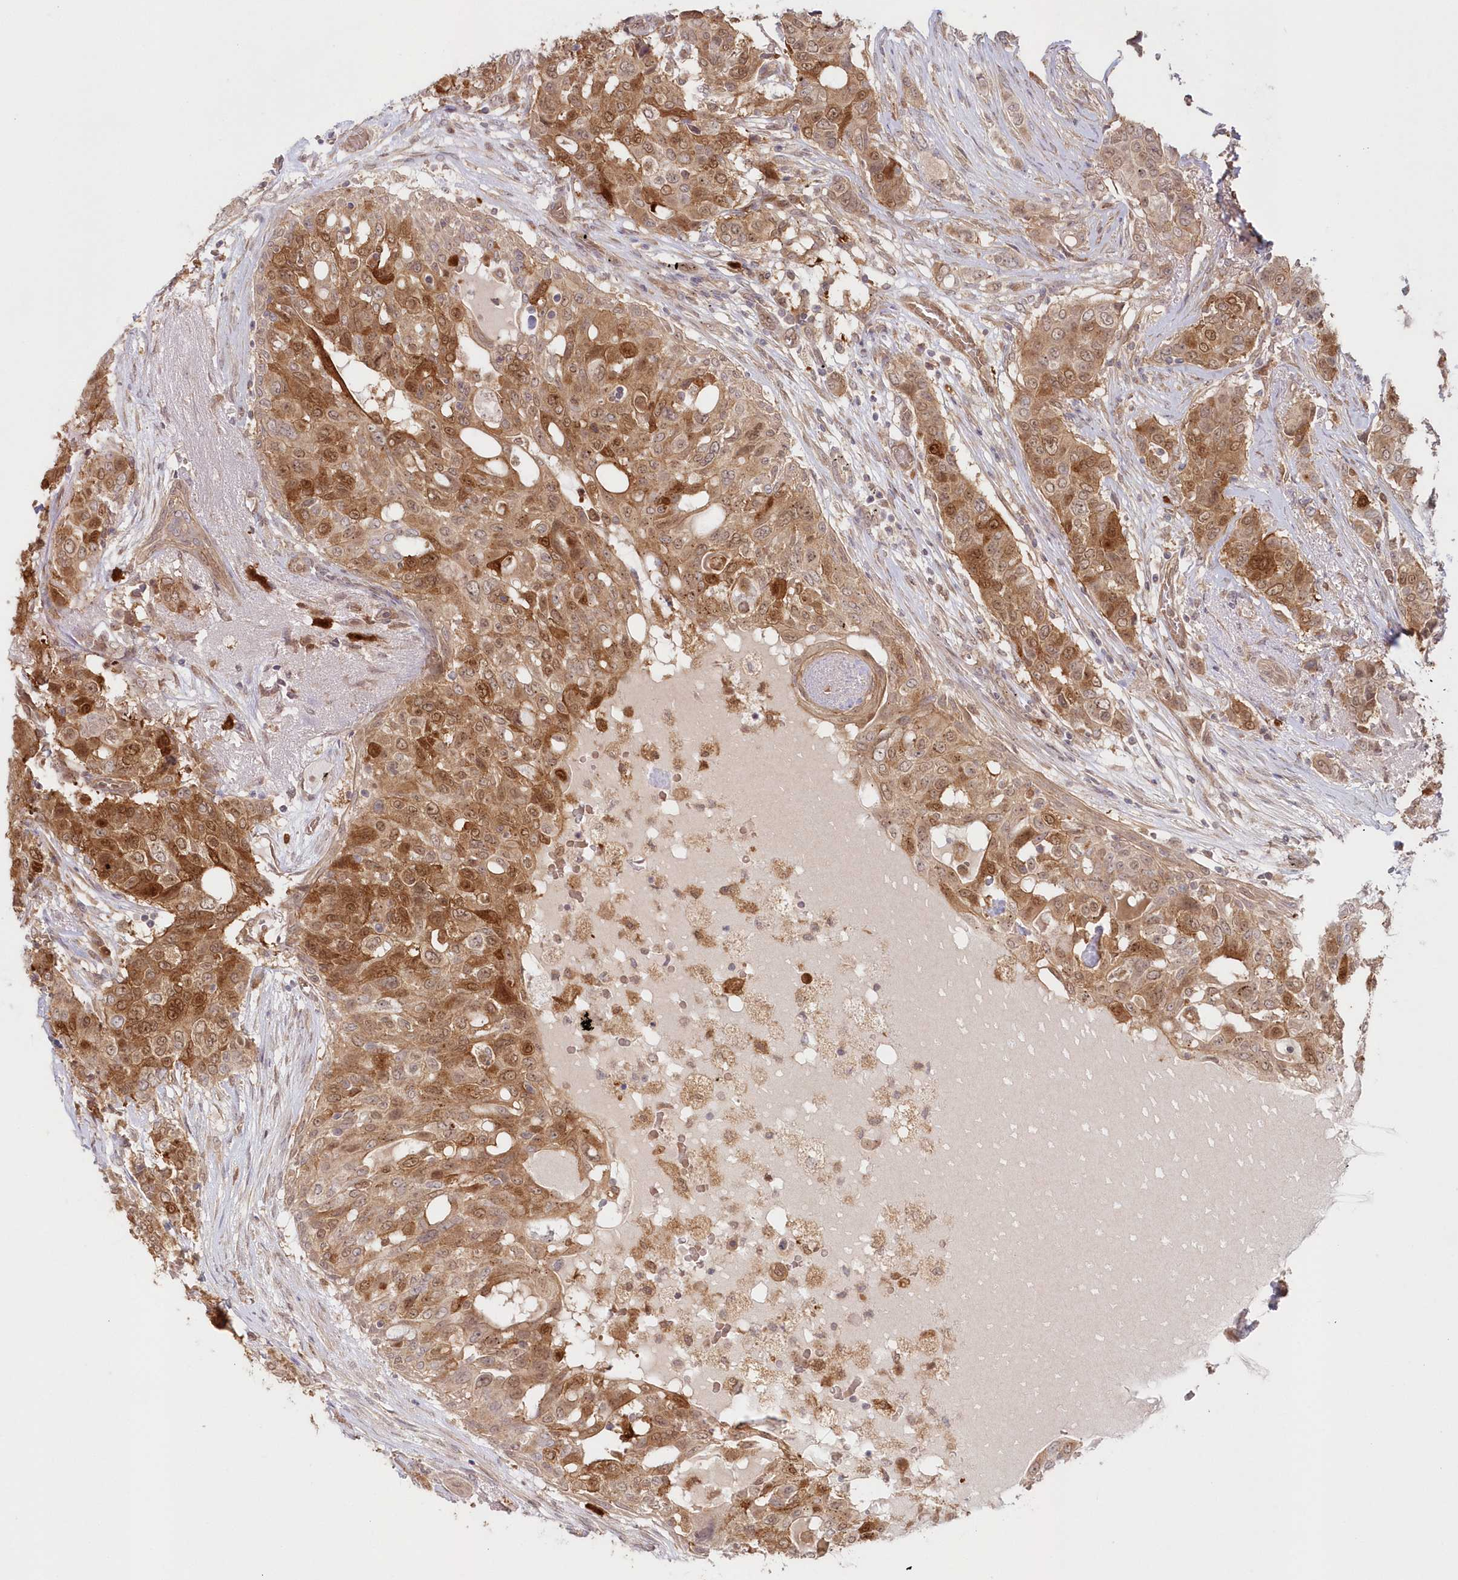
{"staining": {"intensity": "moderate", "quantity": ">75%", "location": "cytoplasmic/membranous,nuclear"}, "tissue": "breast cancer", "cell_type": "Tumor cells", "image_type": "cancer", "snomed": [{"axis": "morphology", "description": "Lobular carcinoma"}, {"axis": "topography", "description": "Breast"}], "caption": "Immunohistochemical staining of breast lobular carcinoma reveals medium levels of moderate cytoplasmic/membranous and nuclear staining in about >75% of tumor cells.", "gene": "GBE1", "patient": {"sex": "female", "age": 51}}